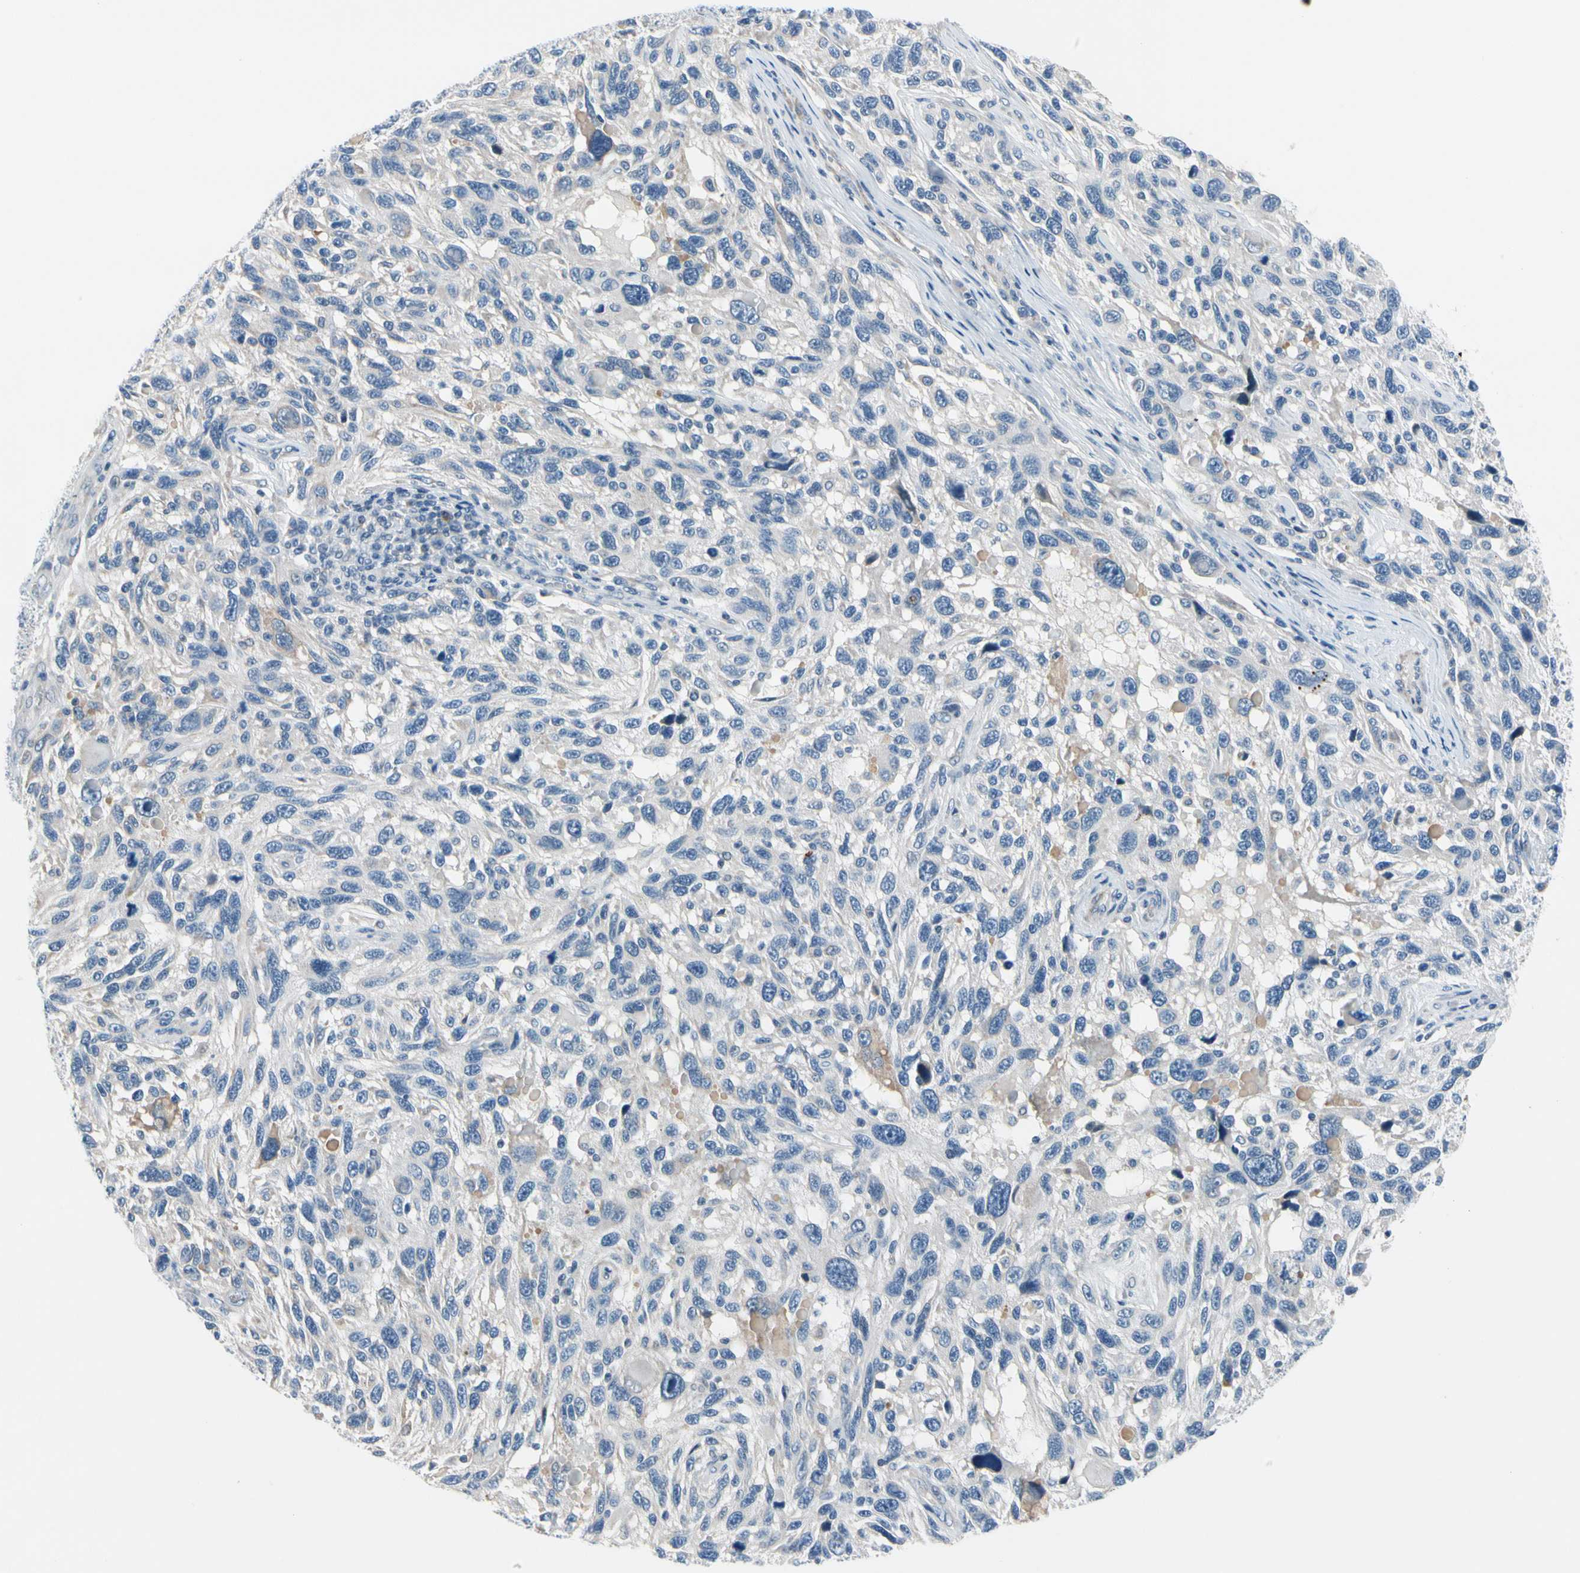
{"staining": {"intensity": "negative", "quantity": "none", "location": "none"}, "tissue": "melanoma", "cell_type": "Tumor cells", "image_type": "cancer", "snomed": [{"axis": "morphology", "description": "Malignant melanoma, NOS"}, {"axis": "topography", "description": "Skin"}], "caption": "High magnification brightfield microscopy of melanoma stained with DAB (3,3'-diaminobenzidine) (brown) and counterstained with hematoxylin (blue): tumor cells show no significant staining.", "gene": "FCER2", "patient": {"sex": "male", "age": 53}}